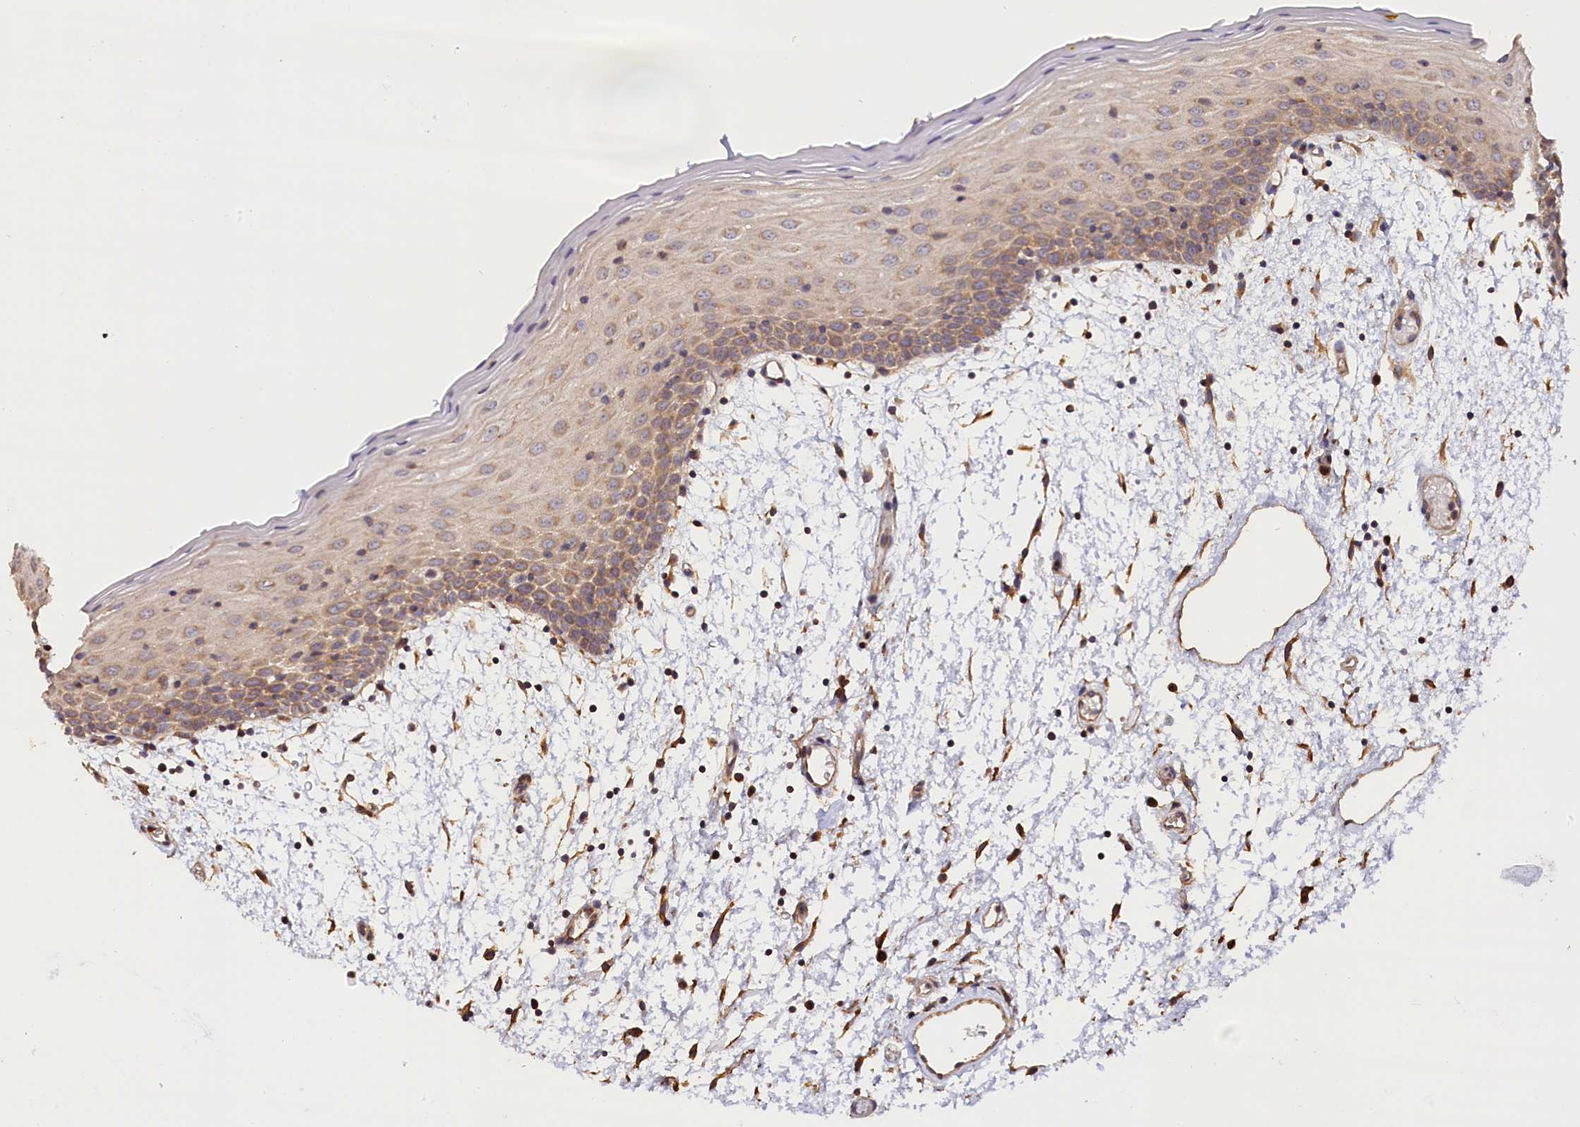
{"staining": {"intensity": "weak", "quantity": "25%-75%", "location": "cytoplasmic/membranous"}, "tissue": "oral mucosa", "cell_type": "Squamous epithelial cells", "image_type": "normal", "snomed": [{"axis": "morphology", "description": "Normal tissue, NOS"}, {"axis": "topography", "description": "Skeletal muscle"}, {"axis": "topography", "description": "Oral tissue"}, {"axis": "topography", "description": "Salivary gland"}, {"axis": "topography", "description": "Peripheral nerve tissue"}], "caption": "This image shows unremarkable oral mucosa stained with immunohistochemistry (IHC) to label a protein in brown. The cytoplasmic/membranous of squamous epithelial cells show weak positivity for the protein. Nuclei are counter-stained blue.", "gene": "KATNB1", "patient": {"sex": "male", "age": 54}}